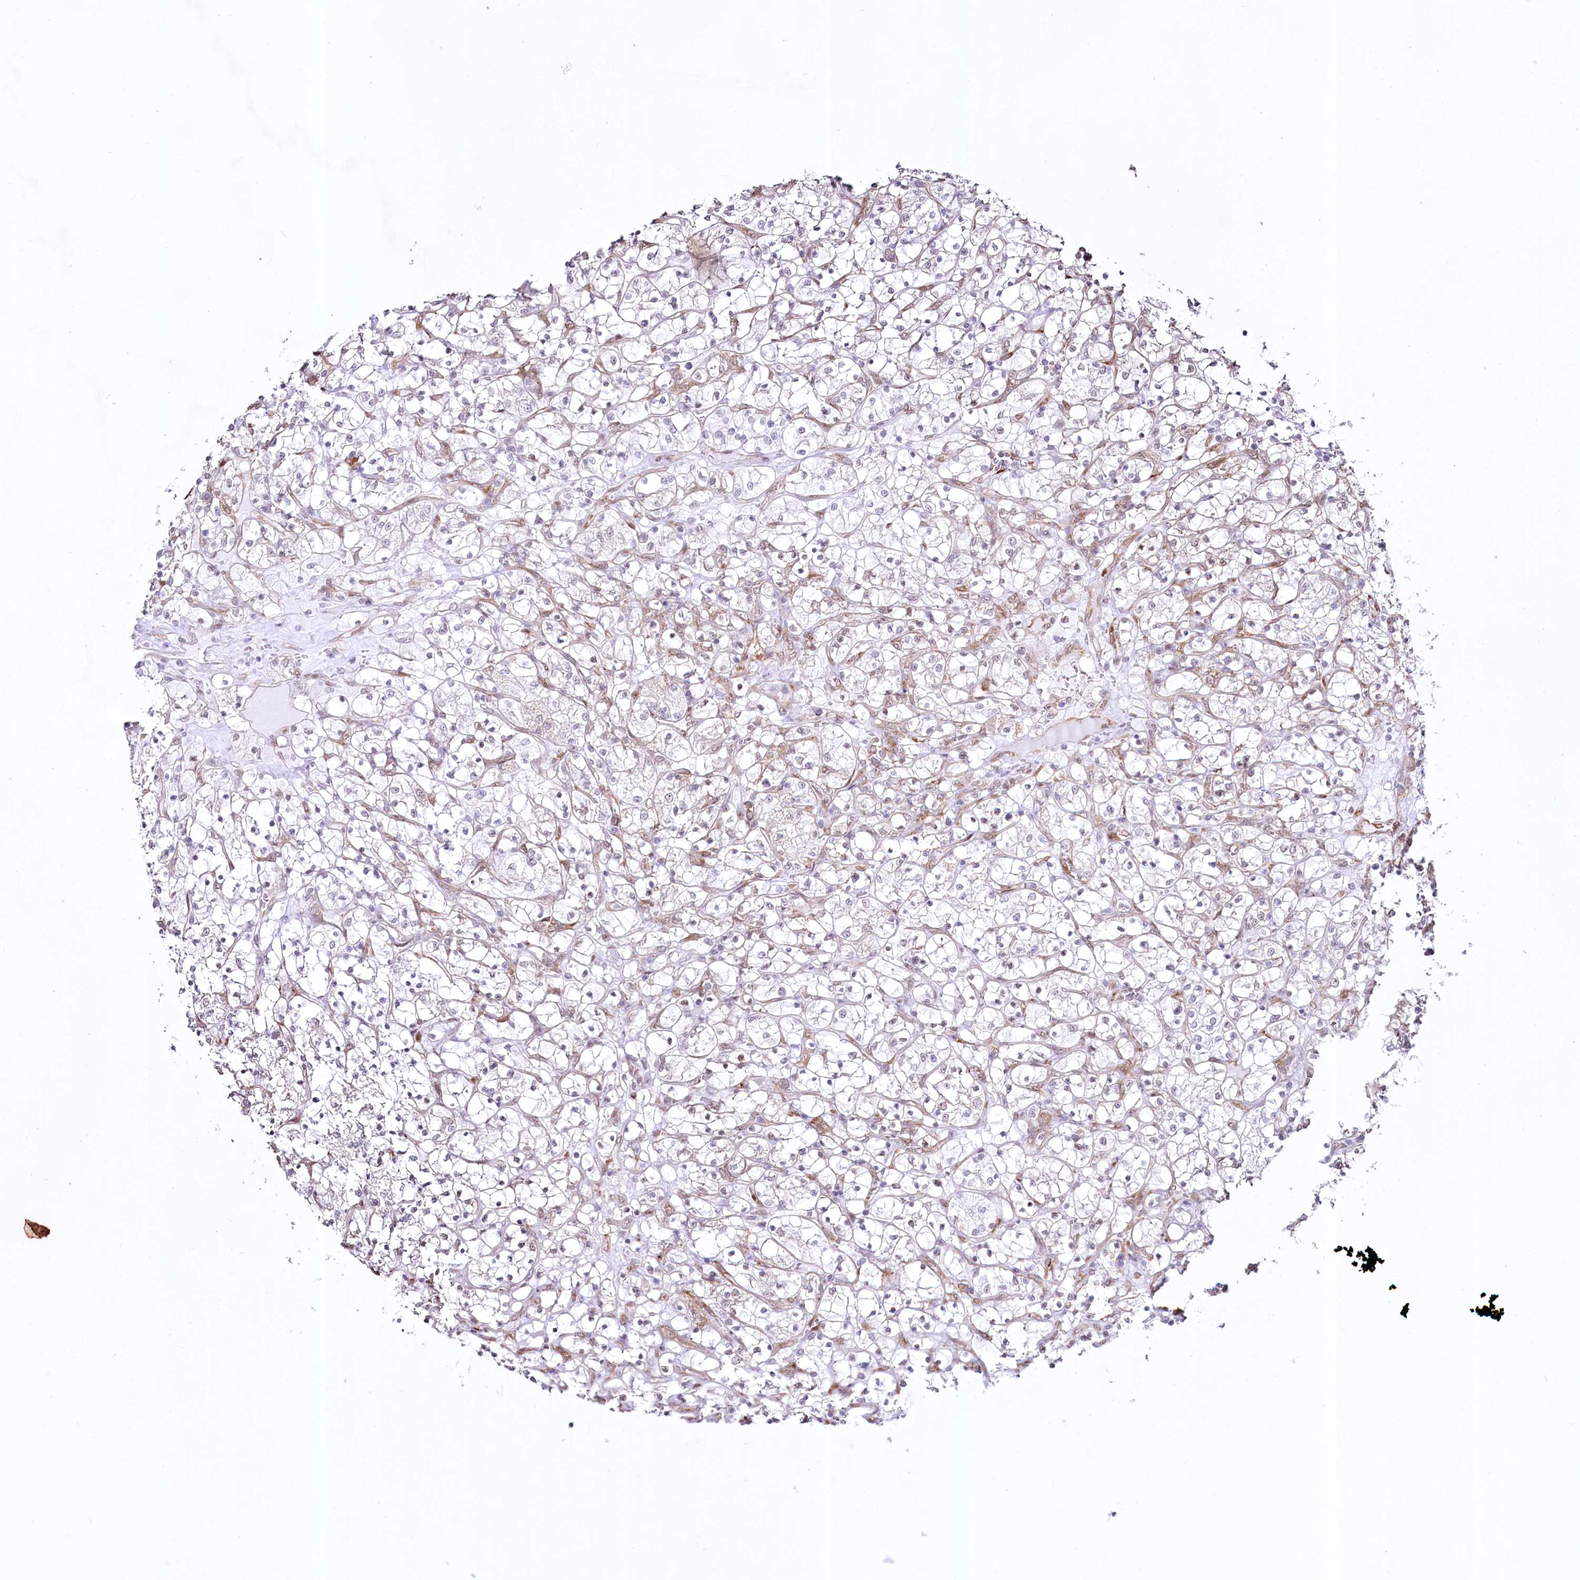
{"staining": {"intensity": "negative", "quantity": "none", "location": "none"}, "tissue": "renal cancer", "cell_type": "Tumor cells", "image_type": "cancer", "snomed": [{"axis": "morphology", "description": "Adenocarcinoma, NOS"}, {"axis": "topography", "description": "Kidney"}], "caption": "High power microscopy photomicrograph of an IHC photomicrograph of adenocarcinoma (renal), revealing no significant positivity in tumor cells. (DAB immunohistochemistry, high magnification).", "gene": "YBX3", "patient": {"sex": "female", "age": 69}}